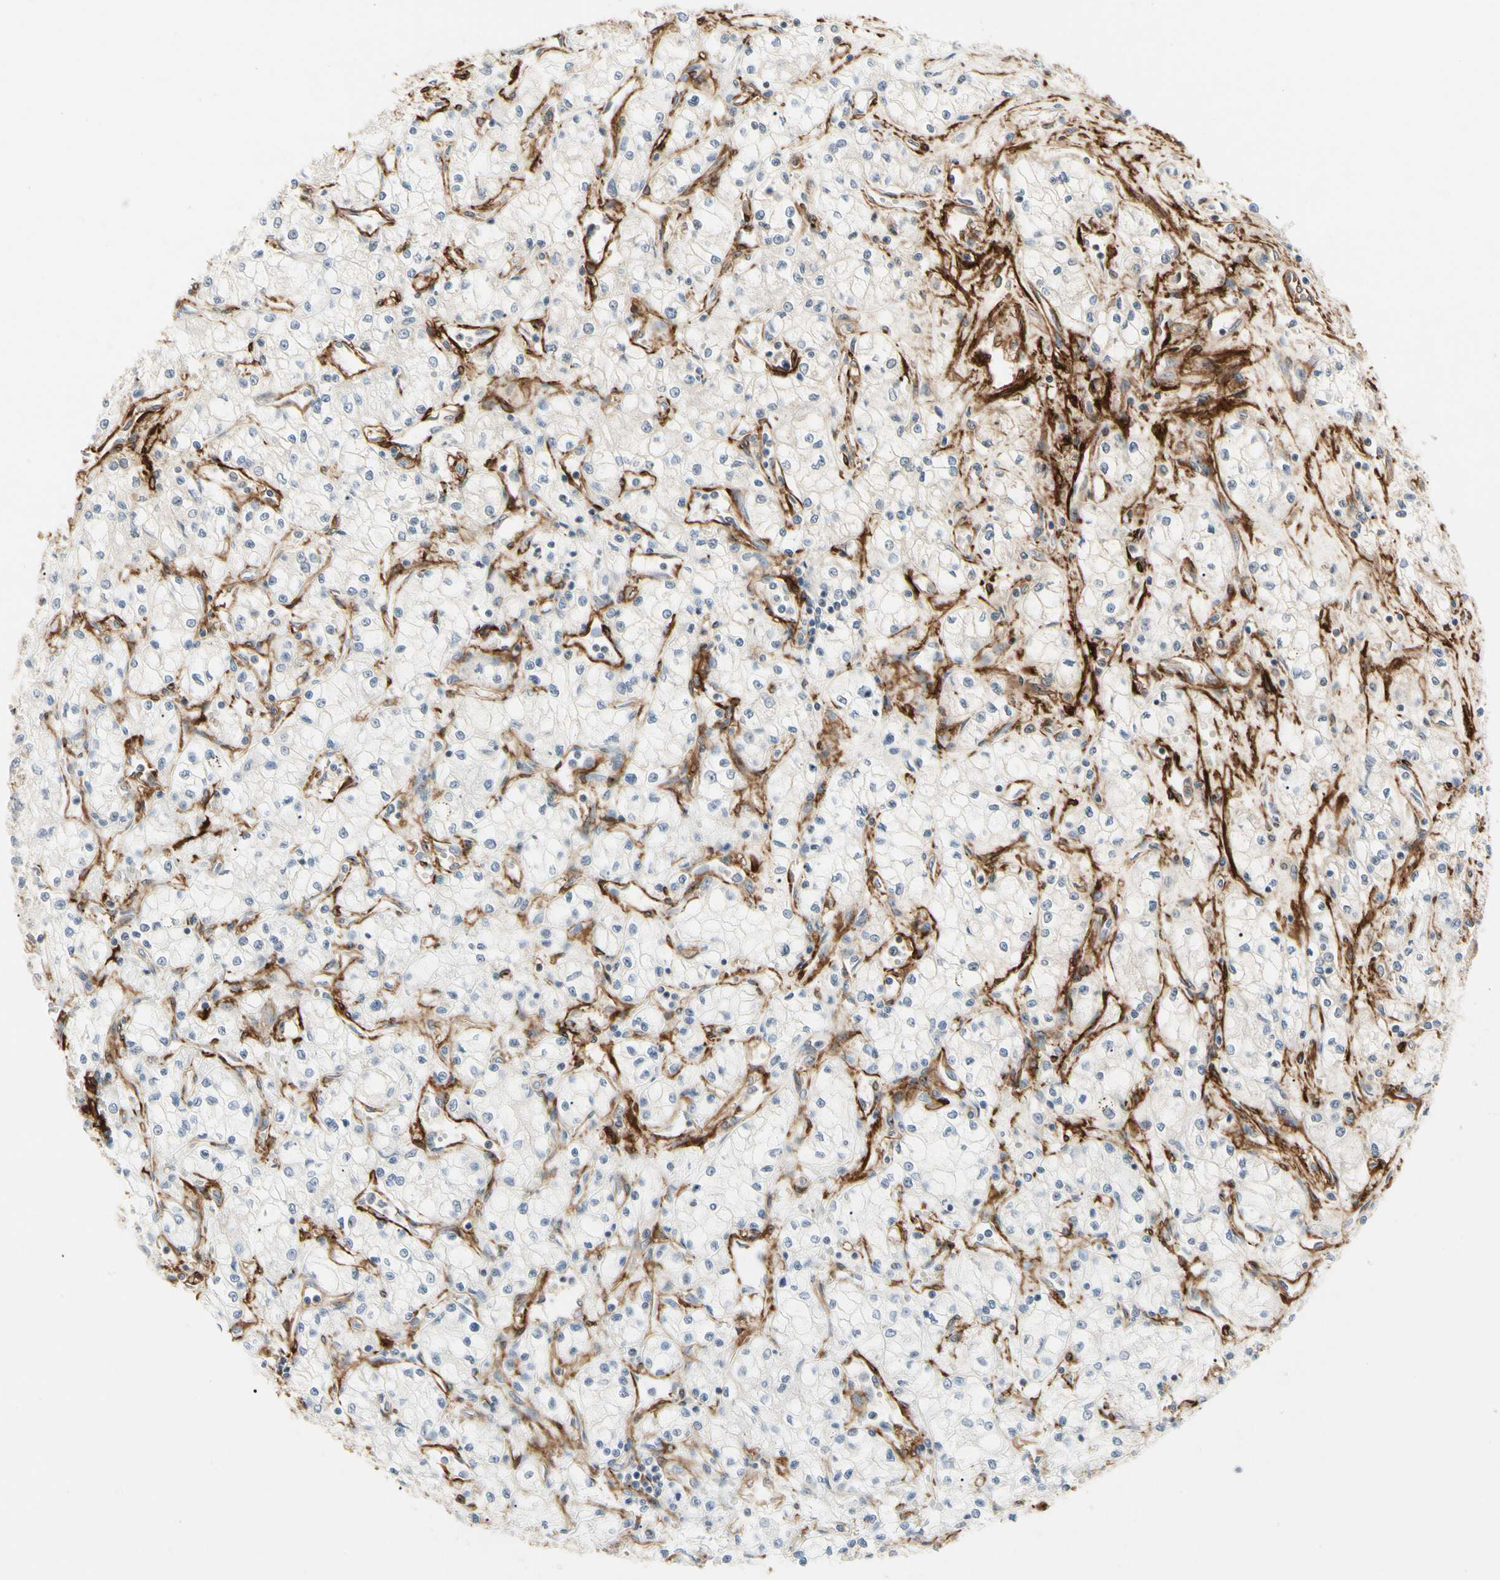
{"staining": {"intensity": "negative", "quantity": "none", "location": "none"}, "tissue": "renal cancer", "cell_type": "Tumor cells", "image_type": "cancer", "snomed": [{"axis": "morphology", "description": "Normal tissue, NOS"}, {"axis": "morphology", "description": "Adenocarcinoma, NOS"}, {"axis": "topography", "description": "Kidney"}], "caption": "A high-resolution image shows immunohistochemistry staining of renal cancer, which reveals no significant staining in tumor cells.", "gene": "GGT5", "patient": {"sex": "male", "age": 59}}